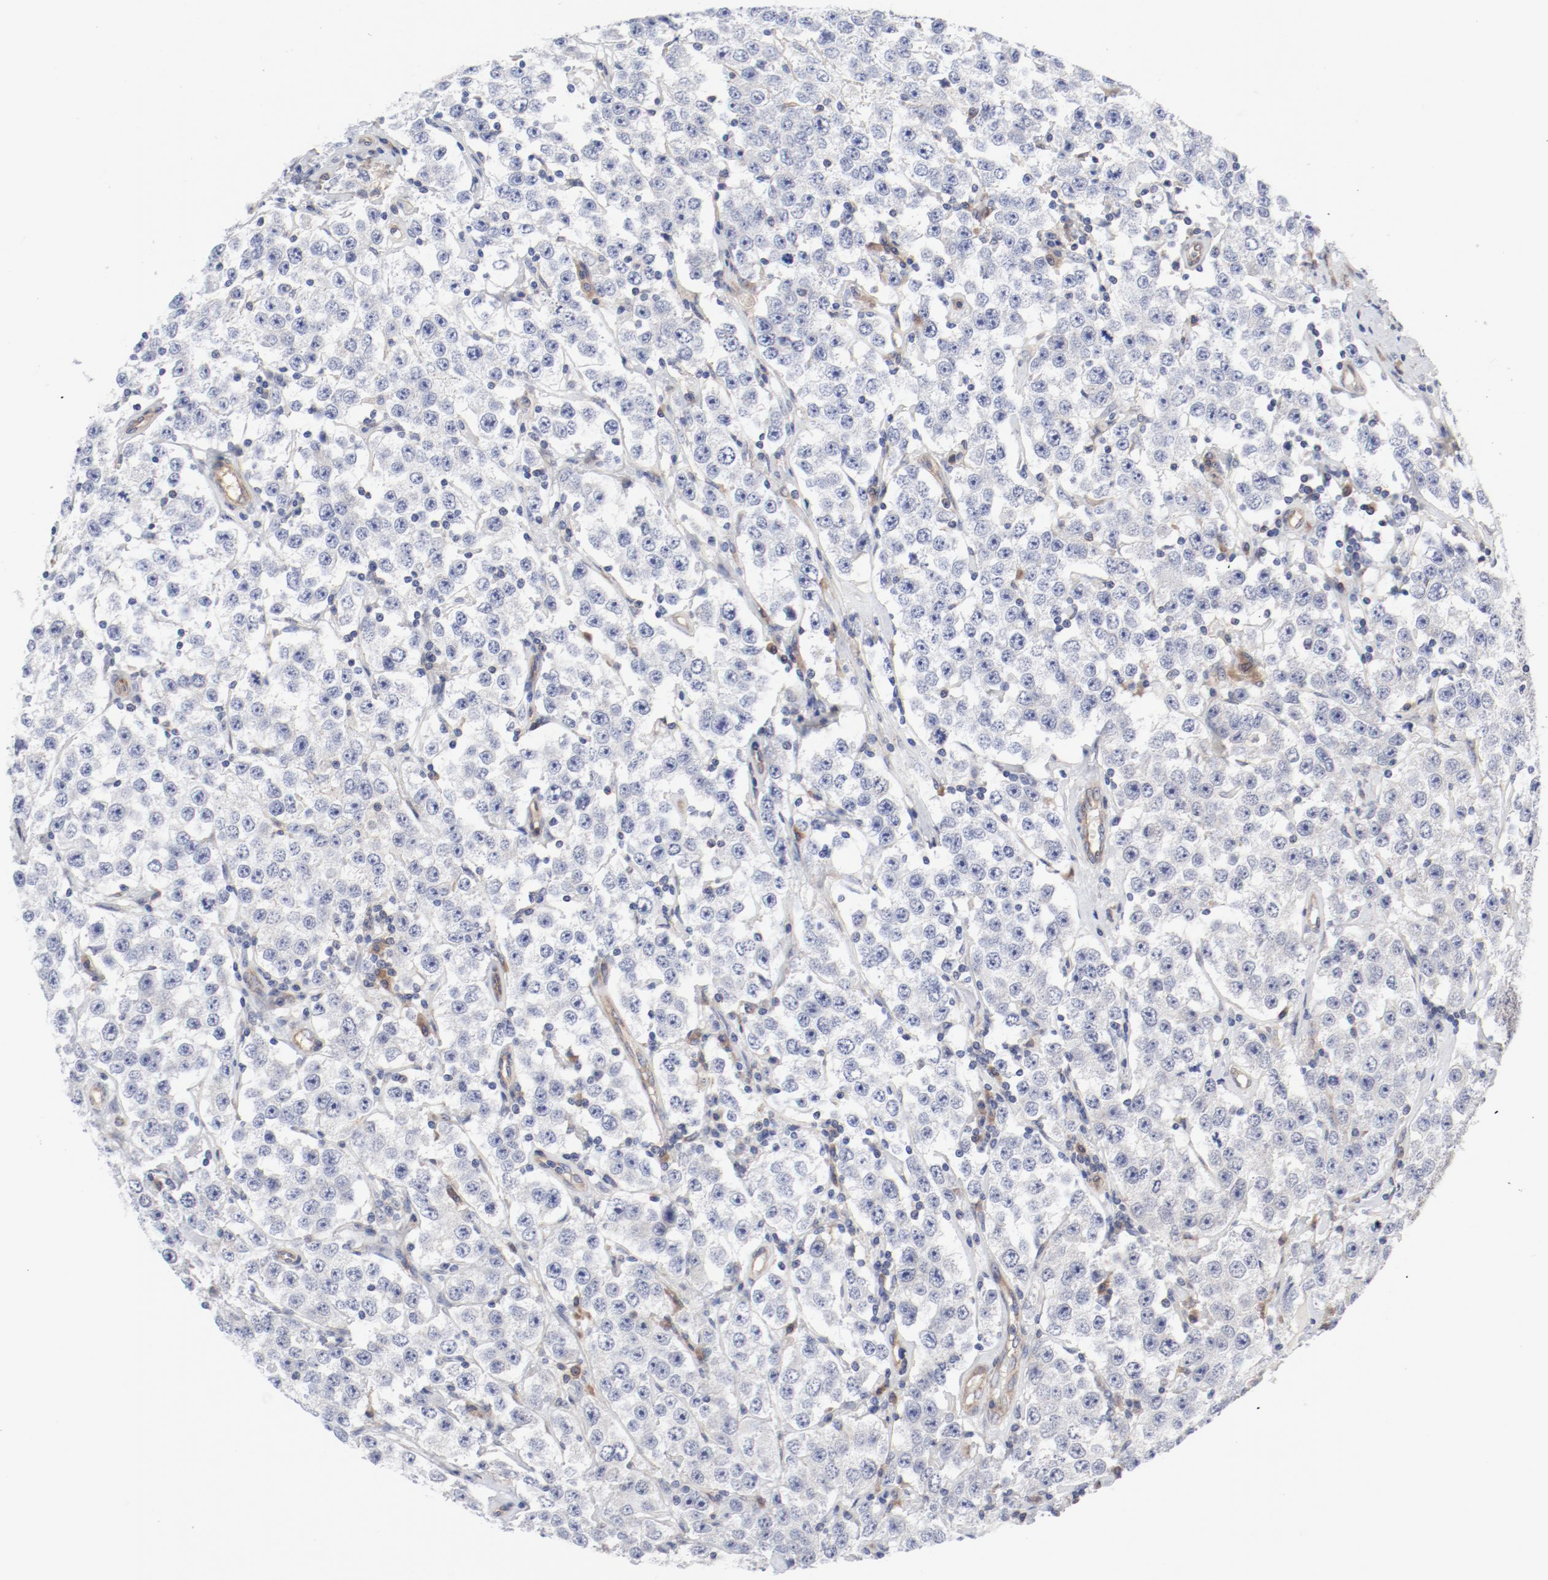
{"staining": {"intensity": "weak", "quantity": "<25%", "location": "cytoplasmic/membranous"}, "tissue": "testis cancer", "cell_type": "Tumor cells", "image_type": "cancer", "snomed": [{"axis": "morphology", "description": "Seminoma, NOS"}, {"axis": "topography", "description": "Testis"}], "caption": "Protein analysis of testis cancer exhibits no significant expression in tumor cells.", "gene": "BAD", "patient": {"sex": "male", "age": 52}}